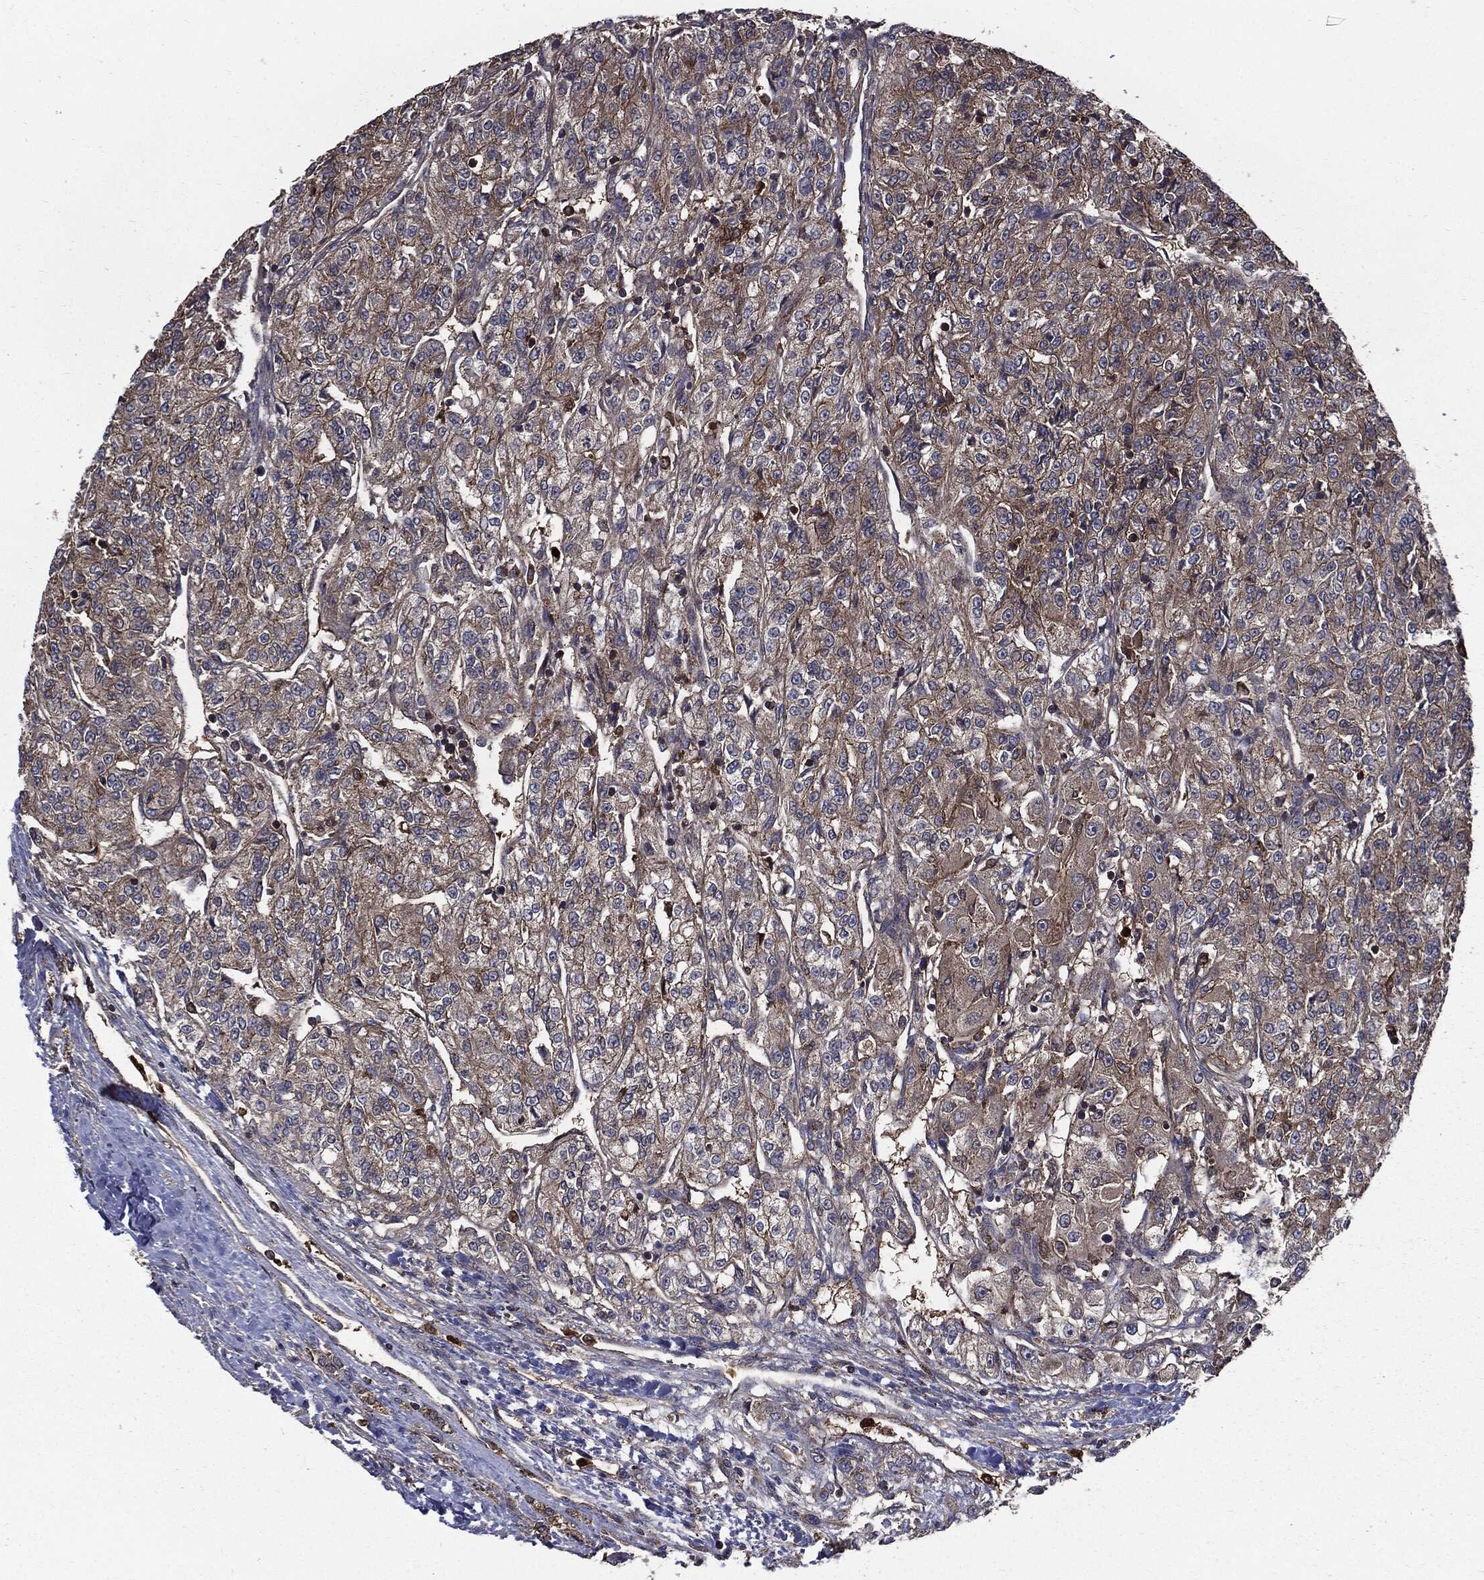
{"staining": {"intensity": "moderate", "quantity": "25%-75%", "location": "cytoplasmic/membranous"}, "tissue": "renal cancer", "cell_type": "Tumor cells", "image_type": "cancer", "snomed": [{"axis": "morphology", "description": "Adenocarcinoma, NOS"}, {"axis": "topography", "description": "Kidney"}], "caption": "Immunohistochemical staining of human renal cancer (adenocarcinoma) exhibits medium levels of moderate cytoplasmic/membranous protein expression in approximately 25%-75% of tumor cells.", "gene": "PDCD6IP", "patient": {"sex": "female", "age": 63}}